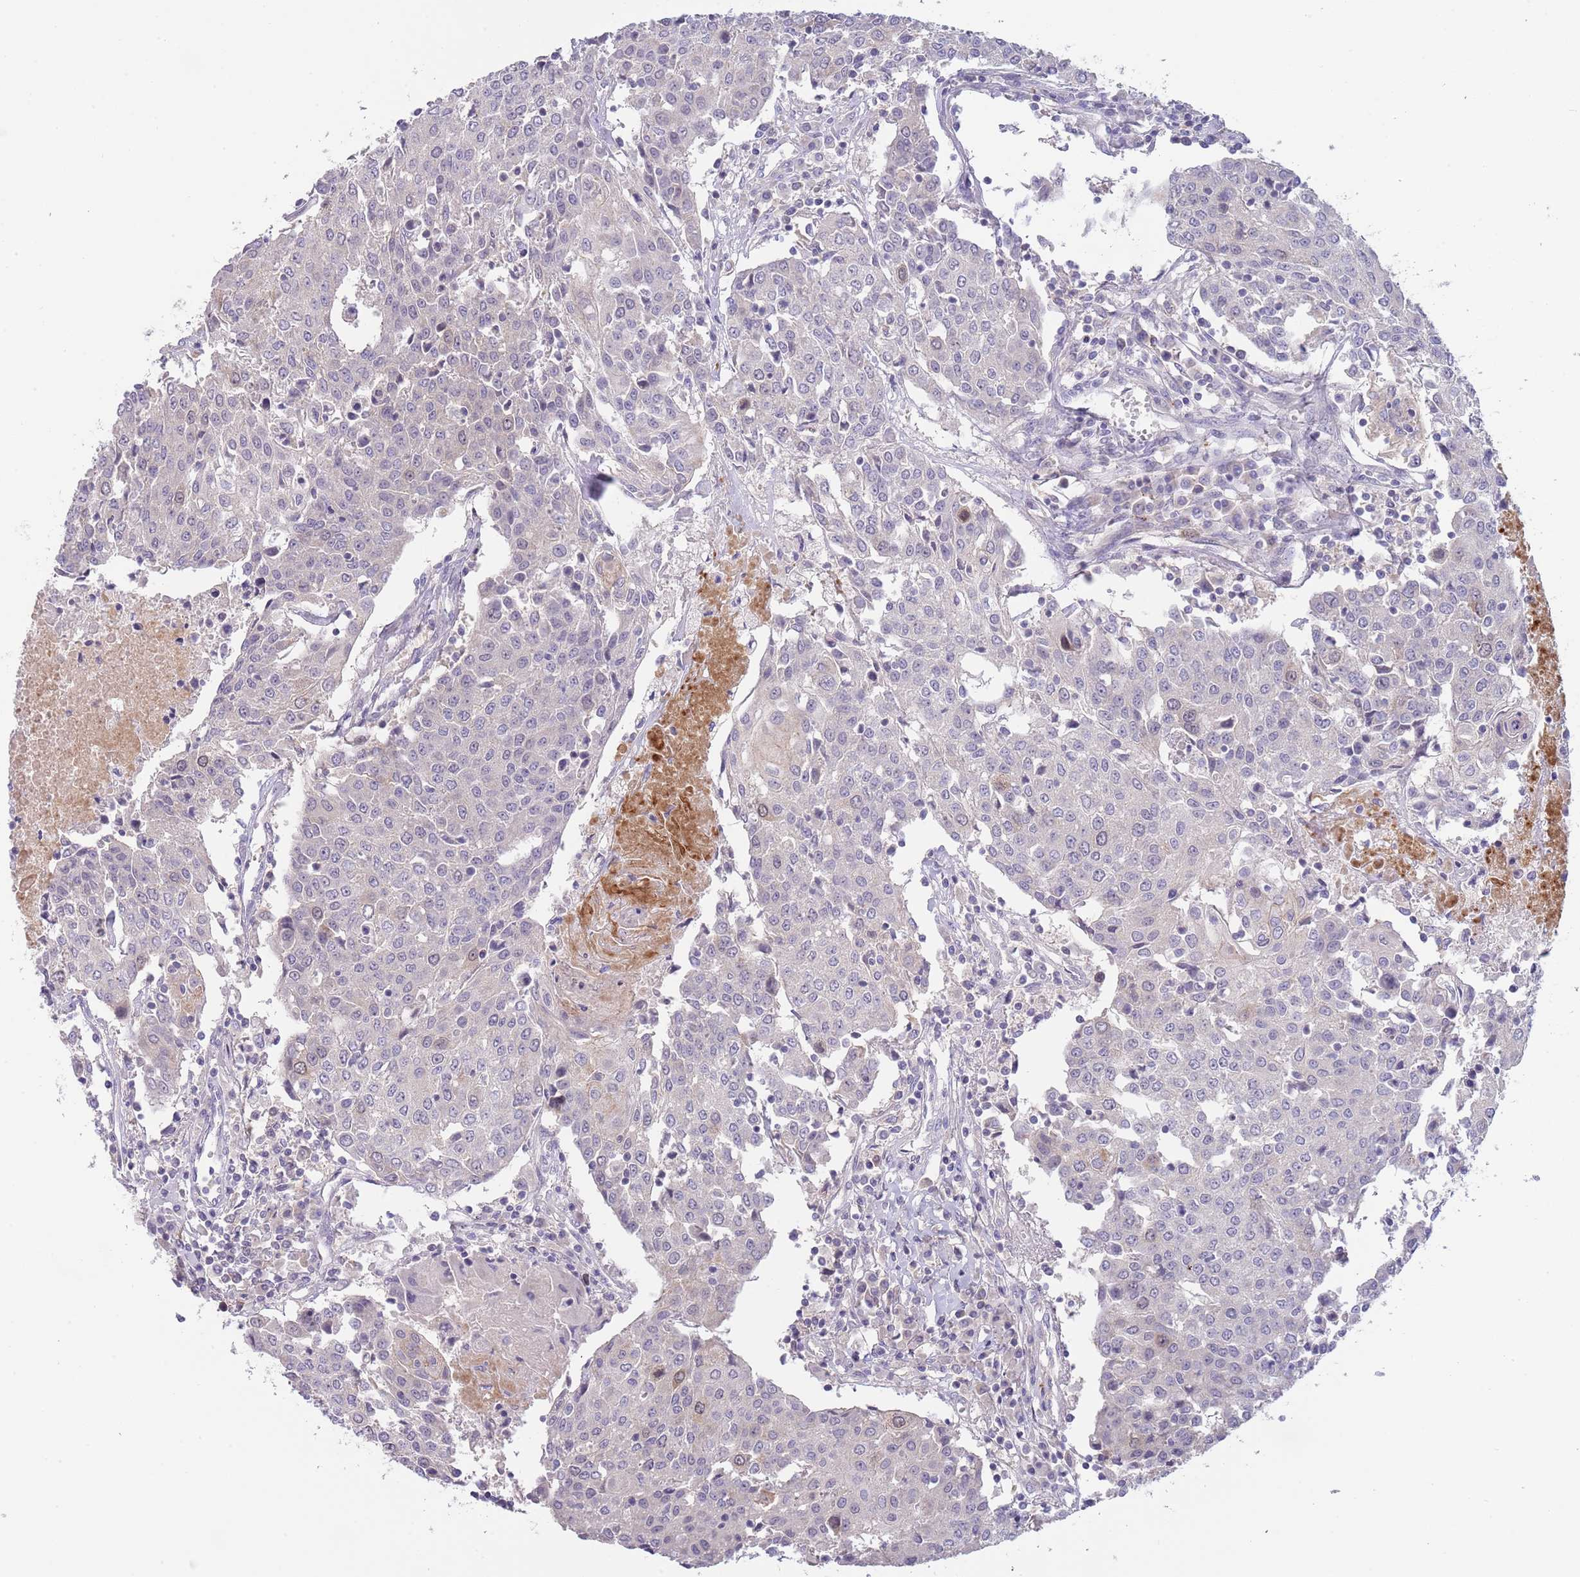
{"staining": {"intensity": "negative", "quantity": "none", "location": "none"}, "tissue": "urothelial cancer", "cell_type": "Tumor cells", "image_type": "cancer", "snomed": [{"axis": "morphology", "description": "Urothelial carcinoma, High grade"}, {"axis": "topography", "description": "Urinary bladder"}], "caption": "Immunohistochemical staining of human high-grade urothelial carcinoma reveals no significant expression in tumor cells.", "gene": "PIMREG", "patient": {"sex": "female", "age": 85}}